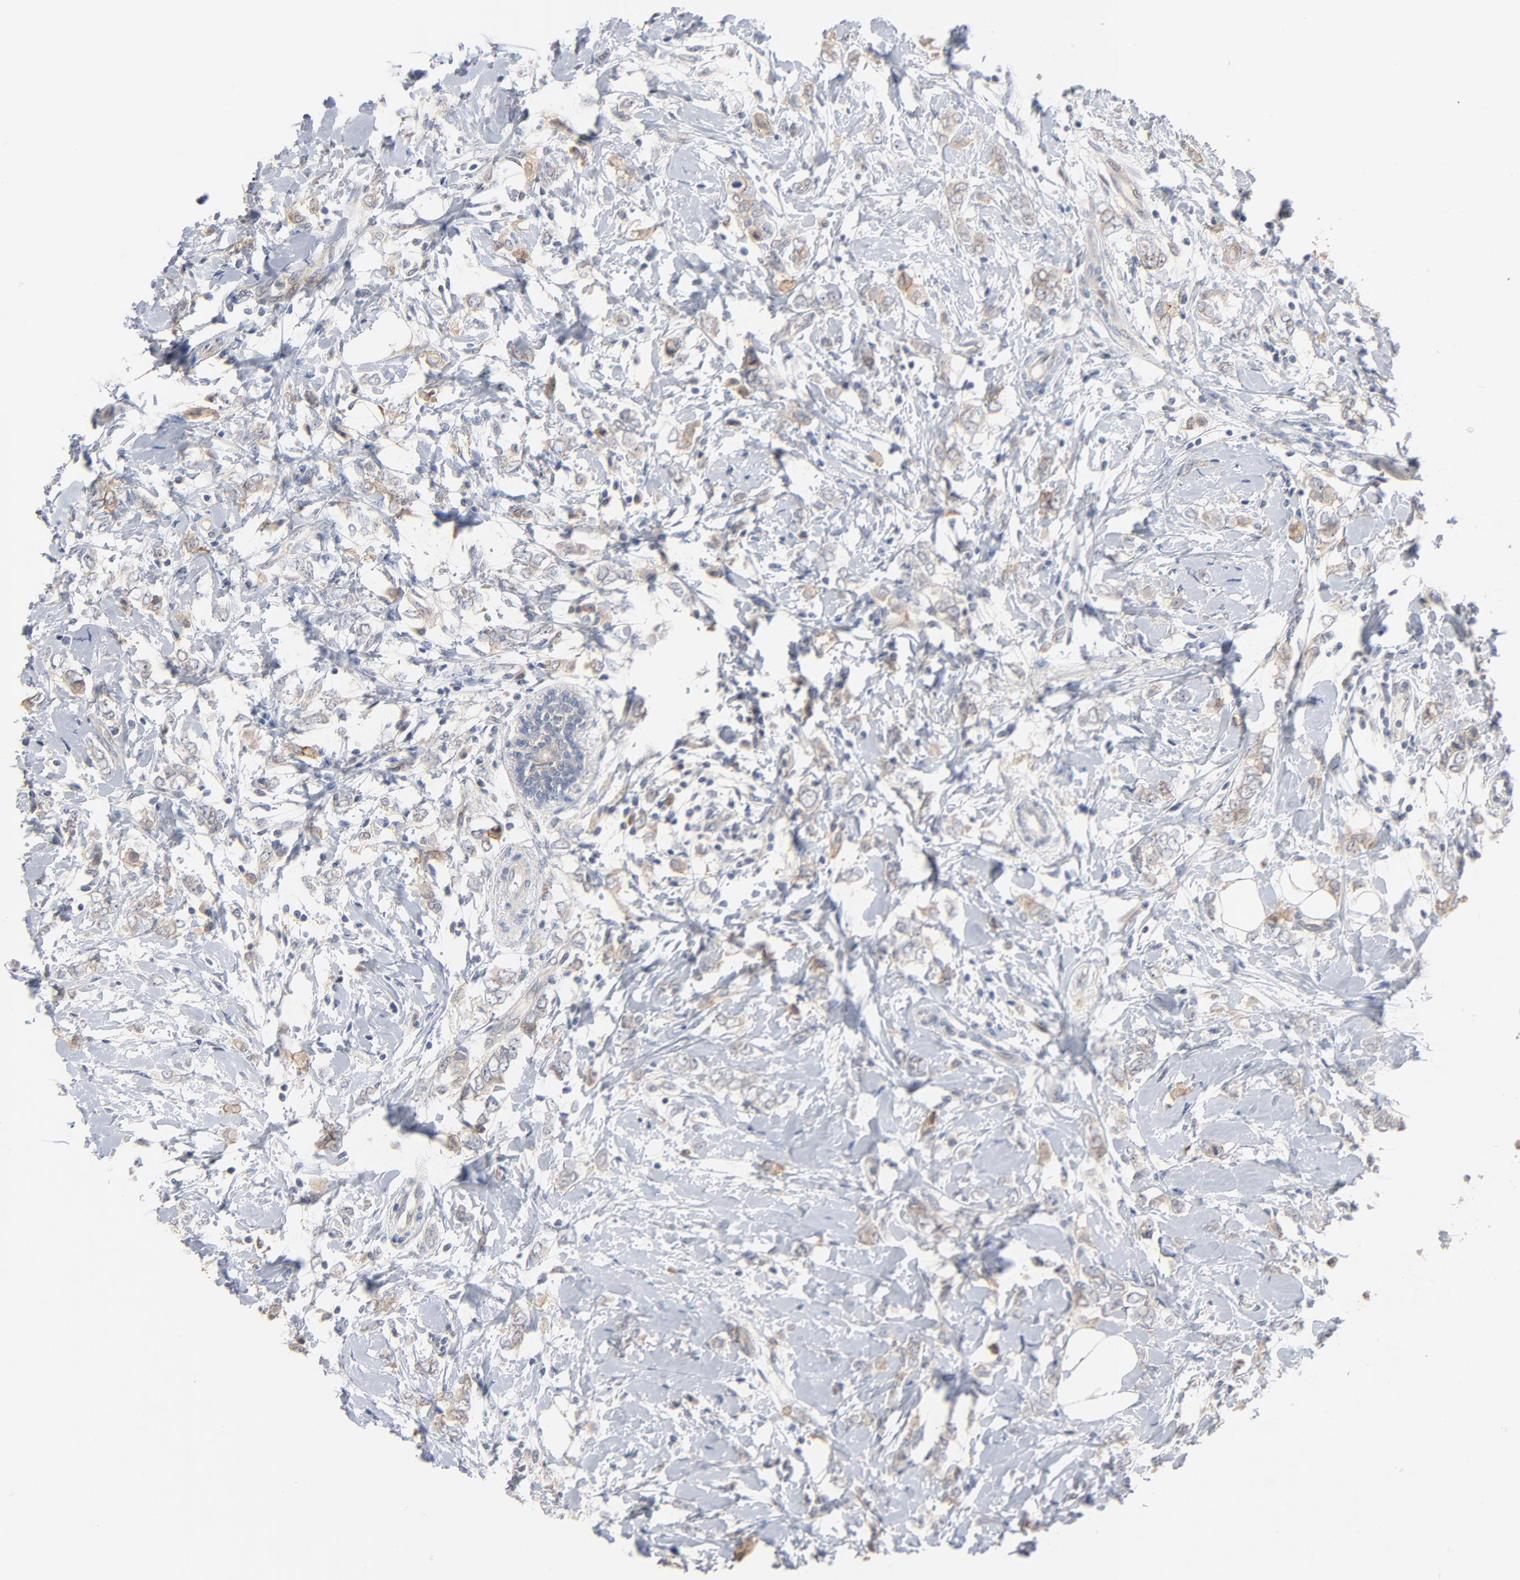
{"staining": {"intensity": "weak", "quantity": ">75%", "location": "cytoplasmic/membranous"}, "tissue": "breast cancer", "cell_type": "Tumor cells", "image_type": "cancer", "snomed": [{"axis": "morphology", "description": "Normal tissue, NOS"}, {"axis": "morphology", "description": "Lobular carcinoma"}, {"axis": "topography", "description": "Breast"}], "caption": "Lobular carcinoma (breast) stained for a protein reveals weak cytoplasmic/membranous positivity in tumor cells. Immunohistochemistry (ihc) stains the protein of interest in brown and the nuclei are stained blue.", "gene": "EPCAM", "patient": {"sex": "female", "age": 47}}